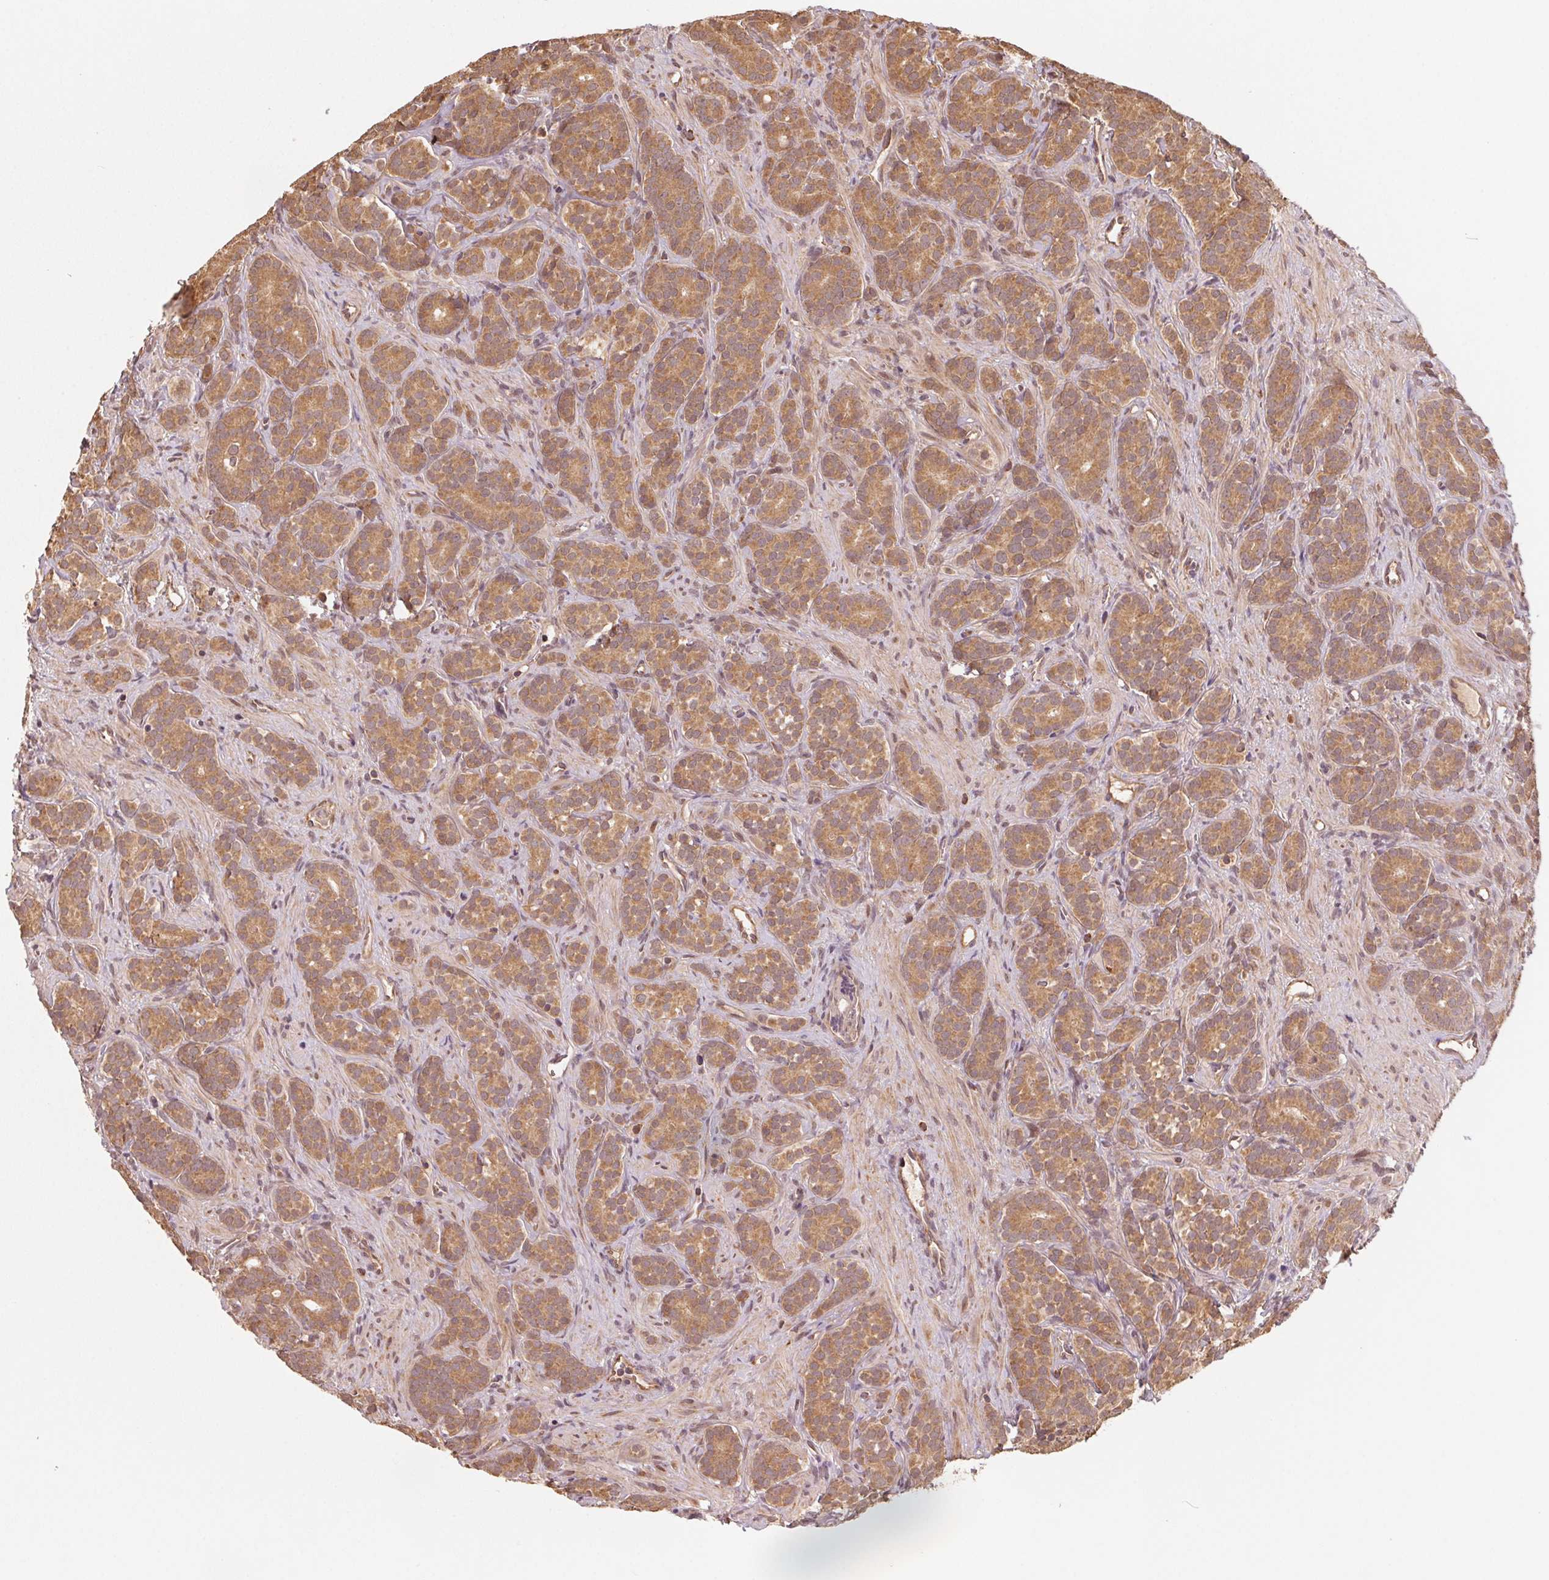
{"staining": {"intensity": "moderate", "quantity": ">75%", "location": "cytoplasmic/membranous"}, "tissue": "prostate cancer", "cell_type": "Tumor cells", "image_type": "cancer", "snomed": [{"axis": "morphology", "description": "Adenocarcinoma, High grade"}, {"axis": "topography", "description": "Prostate"}], "caption": "A histopathology image of human high-grade adenocarcinoma (prostate) stained for a protein displays moderate cytoplasmic/membranous brown staining in tumor cells.", "gene": "WBP2", "patient": {"sex": "male", "age": 84}}